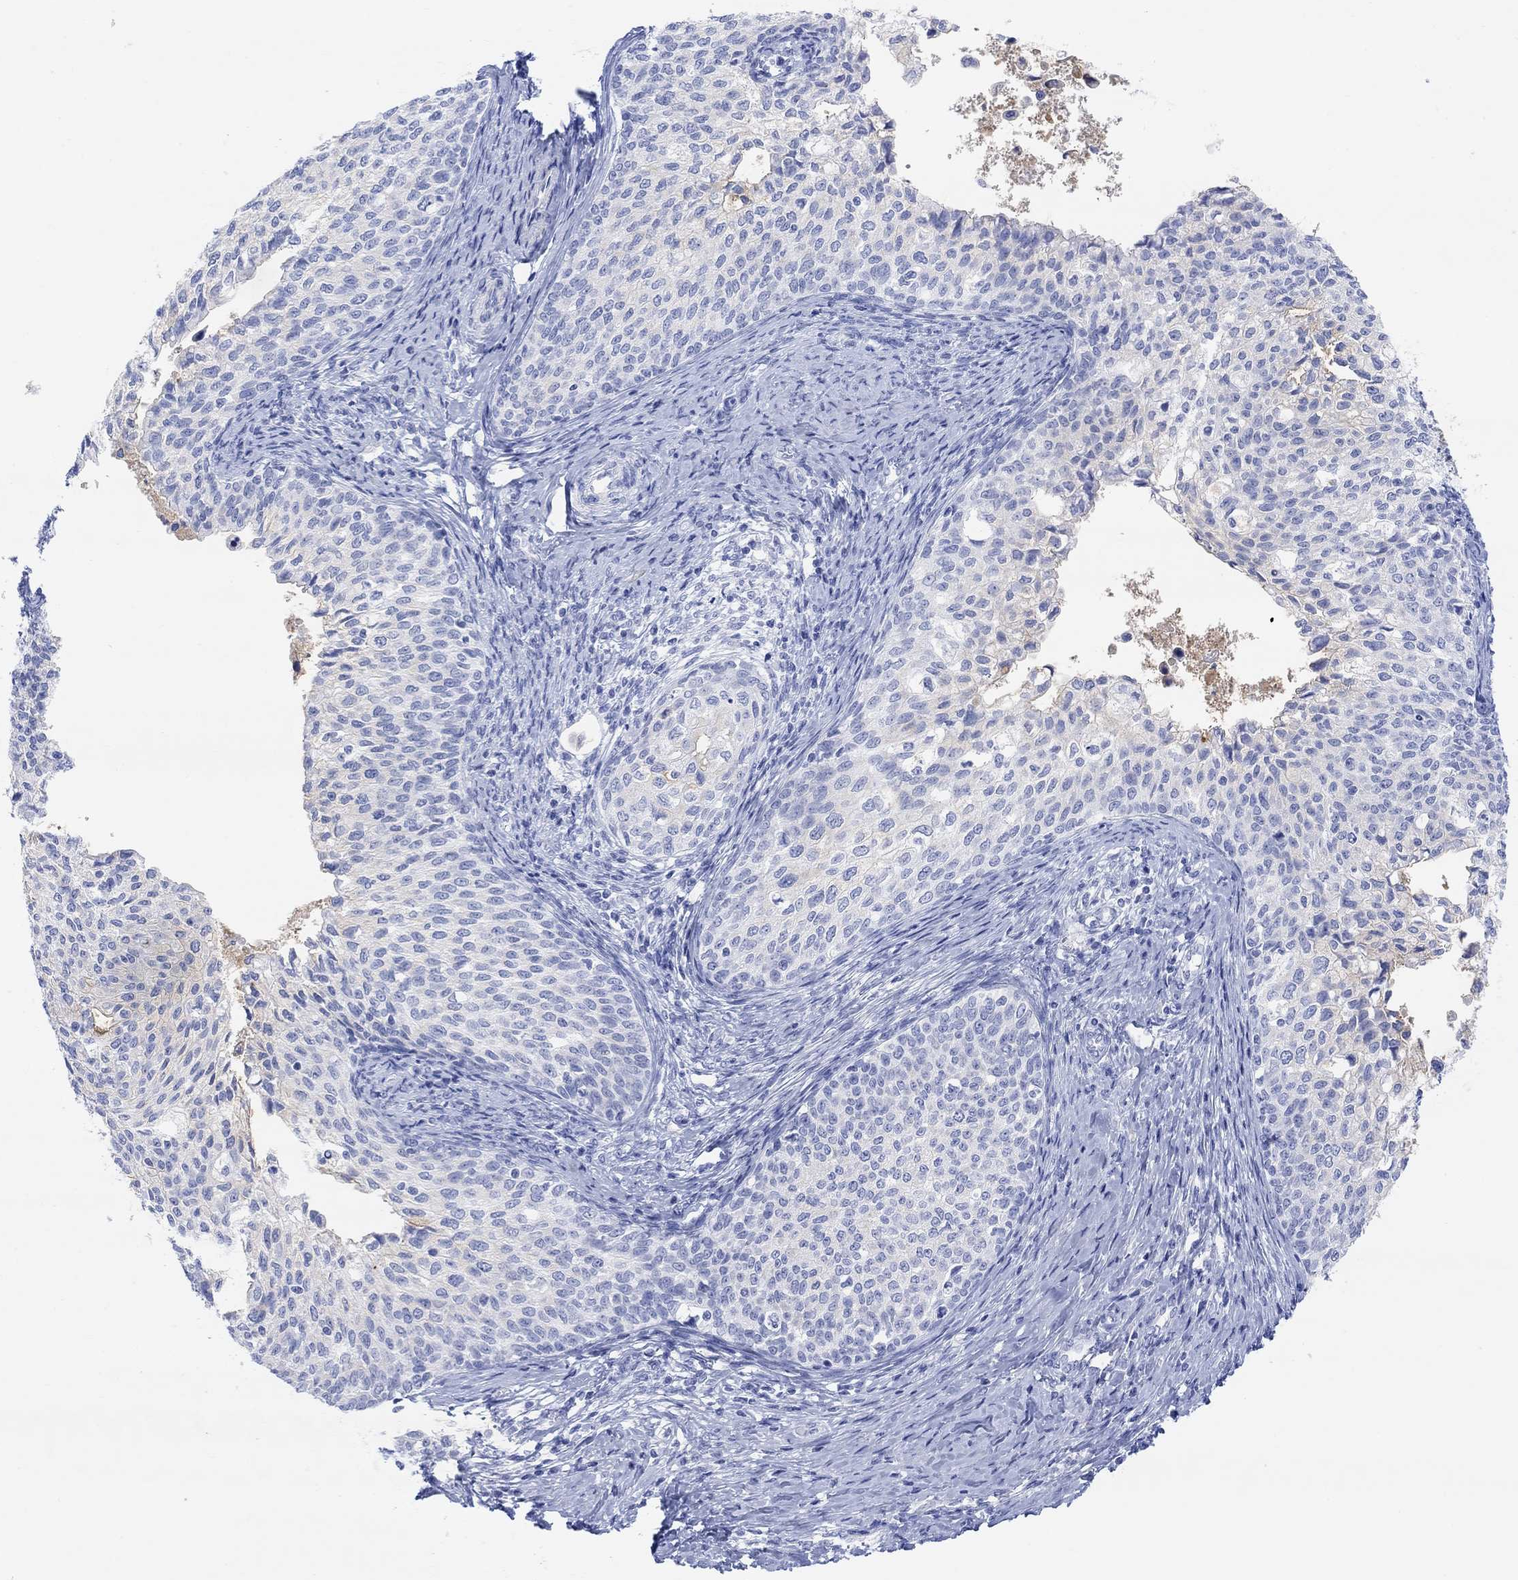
{"staining": {"intensity": "negative", "quantity": "none", "location": "none"}, "tissue": "cervical cancer", "cell_type": "Tumor cells", "image_type": "cancer", "snomed": [{"axis": "morphology", "description": "Squamous cell carcinoma, NOS"}, {"axis": "topography", "description": "Cervix"}], "caption": "This is a histopathology image of immunohistochemistry staining of squamous cell carcinoma (cervical), which shows no positivity in tumor cells.", "gene": "XIRP2", "patient": {"sex": "female", "age": 51}}